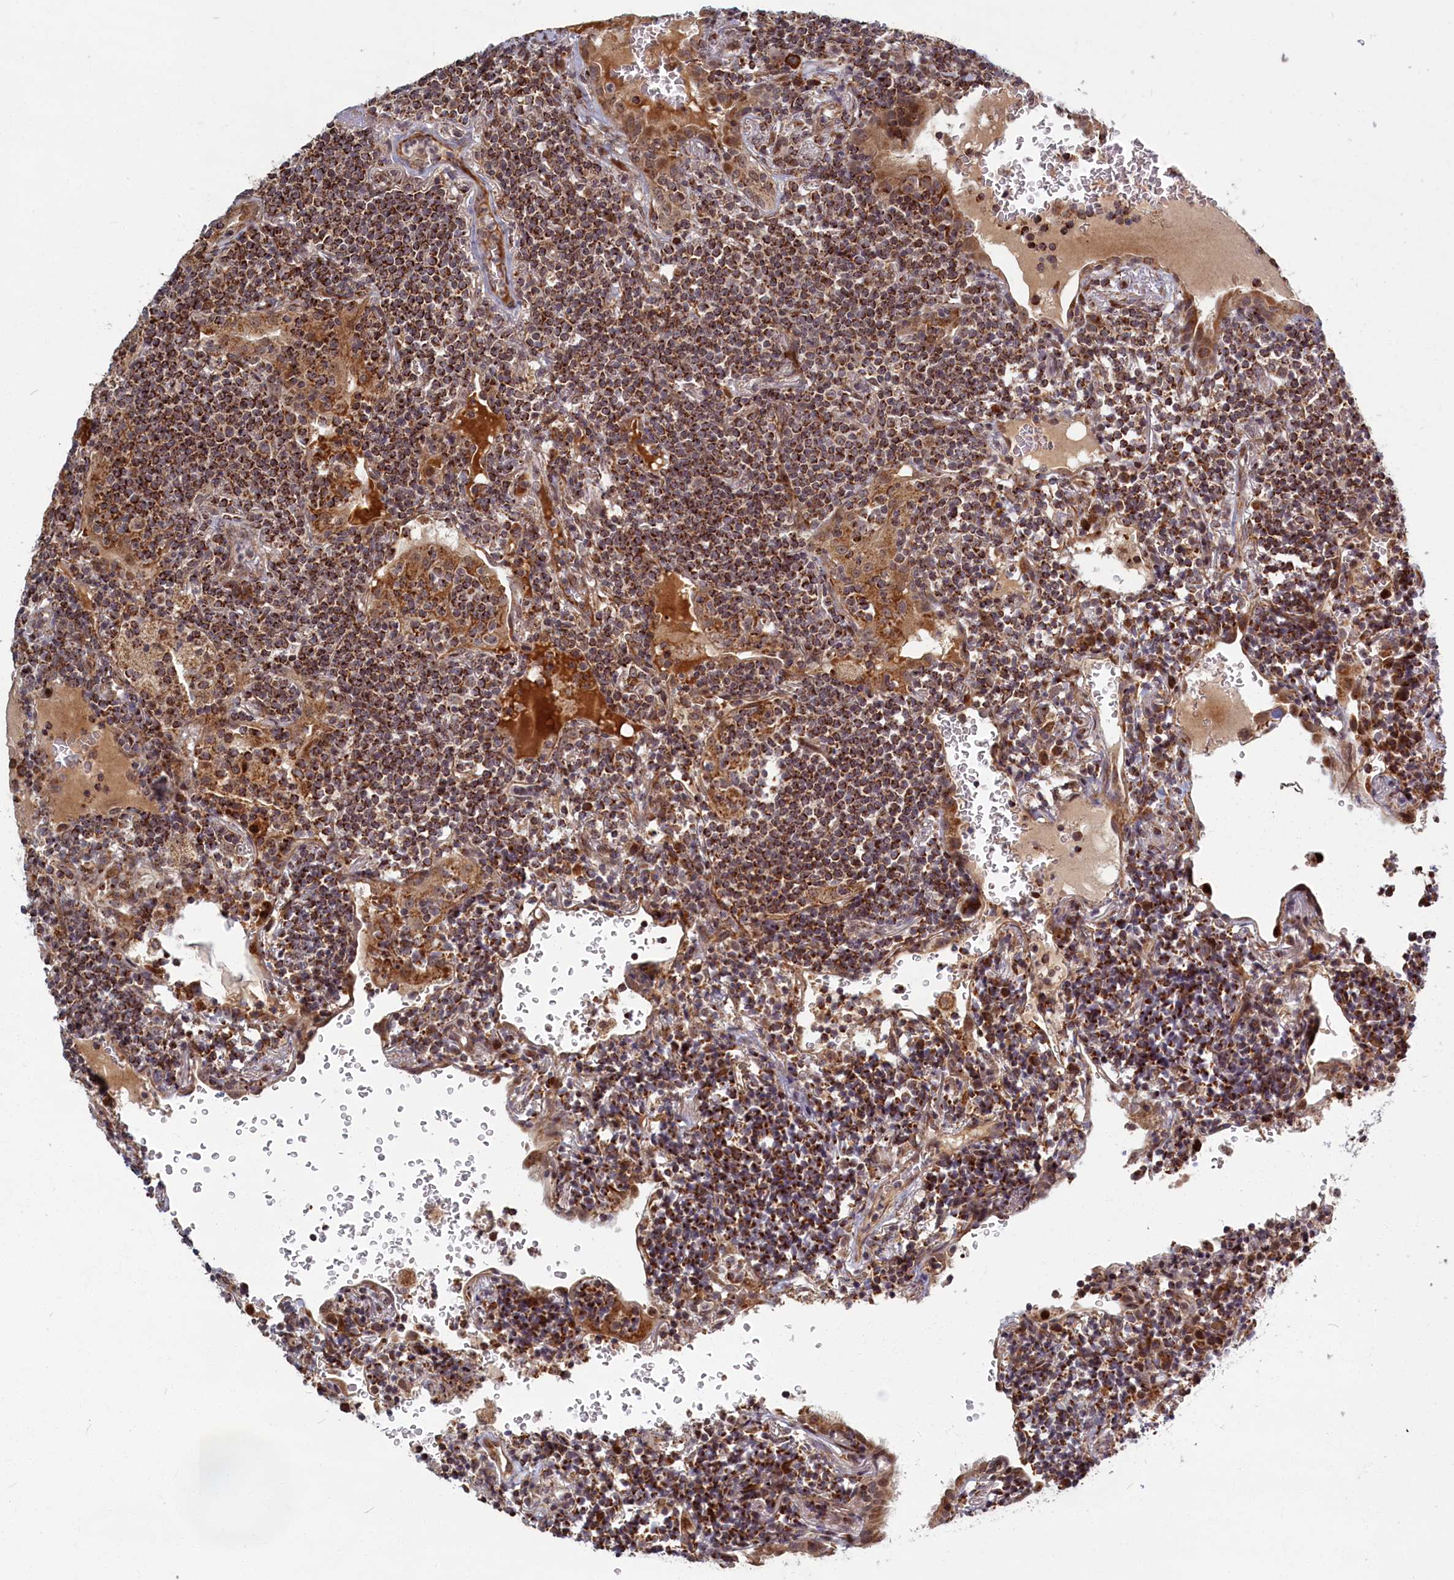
{"staining": {"intensity": "strong", "quantity": ">75%", "location": "cytoplasmic/membranous"}, "tissue": "lymphoma", "cell_type": "Tumor cells", "image_type": "cancer", "snomed": [{"axis": "morphology", "description": "Malignant lymphoma, non-Hodgkin's type, Low grade"}, {"axis": "topography", "description": "Lung"}], "caption": "Immunohistochemical staining of lymphoma exhibits high levels of strong cytoplasmic/membranous protein expression in about >75% of tumor cells.", "gene": "PLA2G10", "patient": {"sex": "female", "age": 71}}